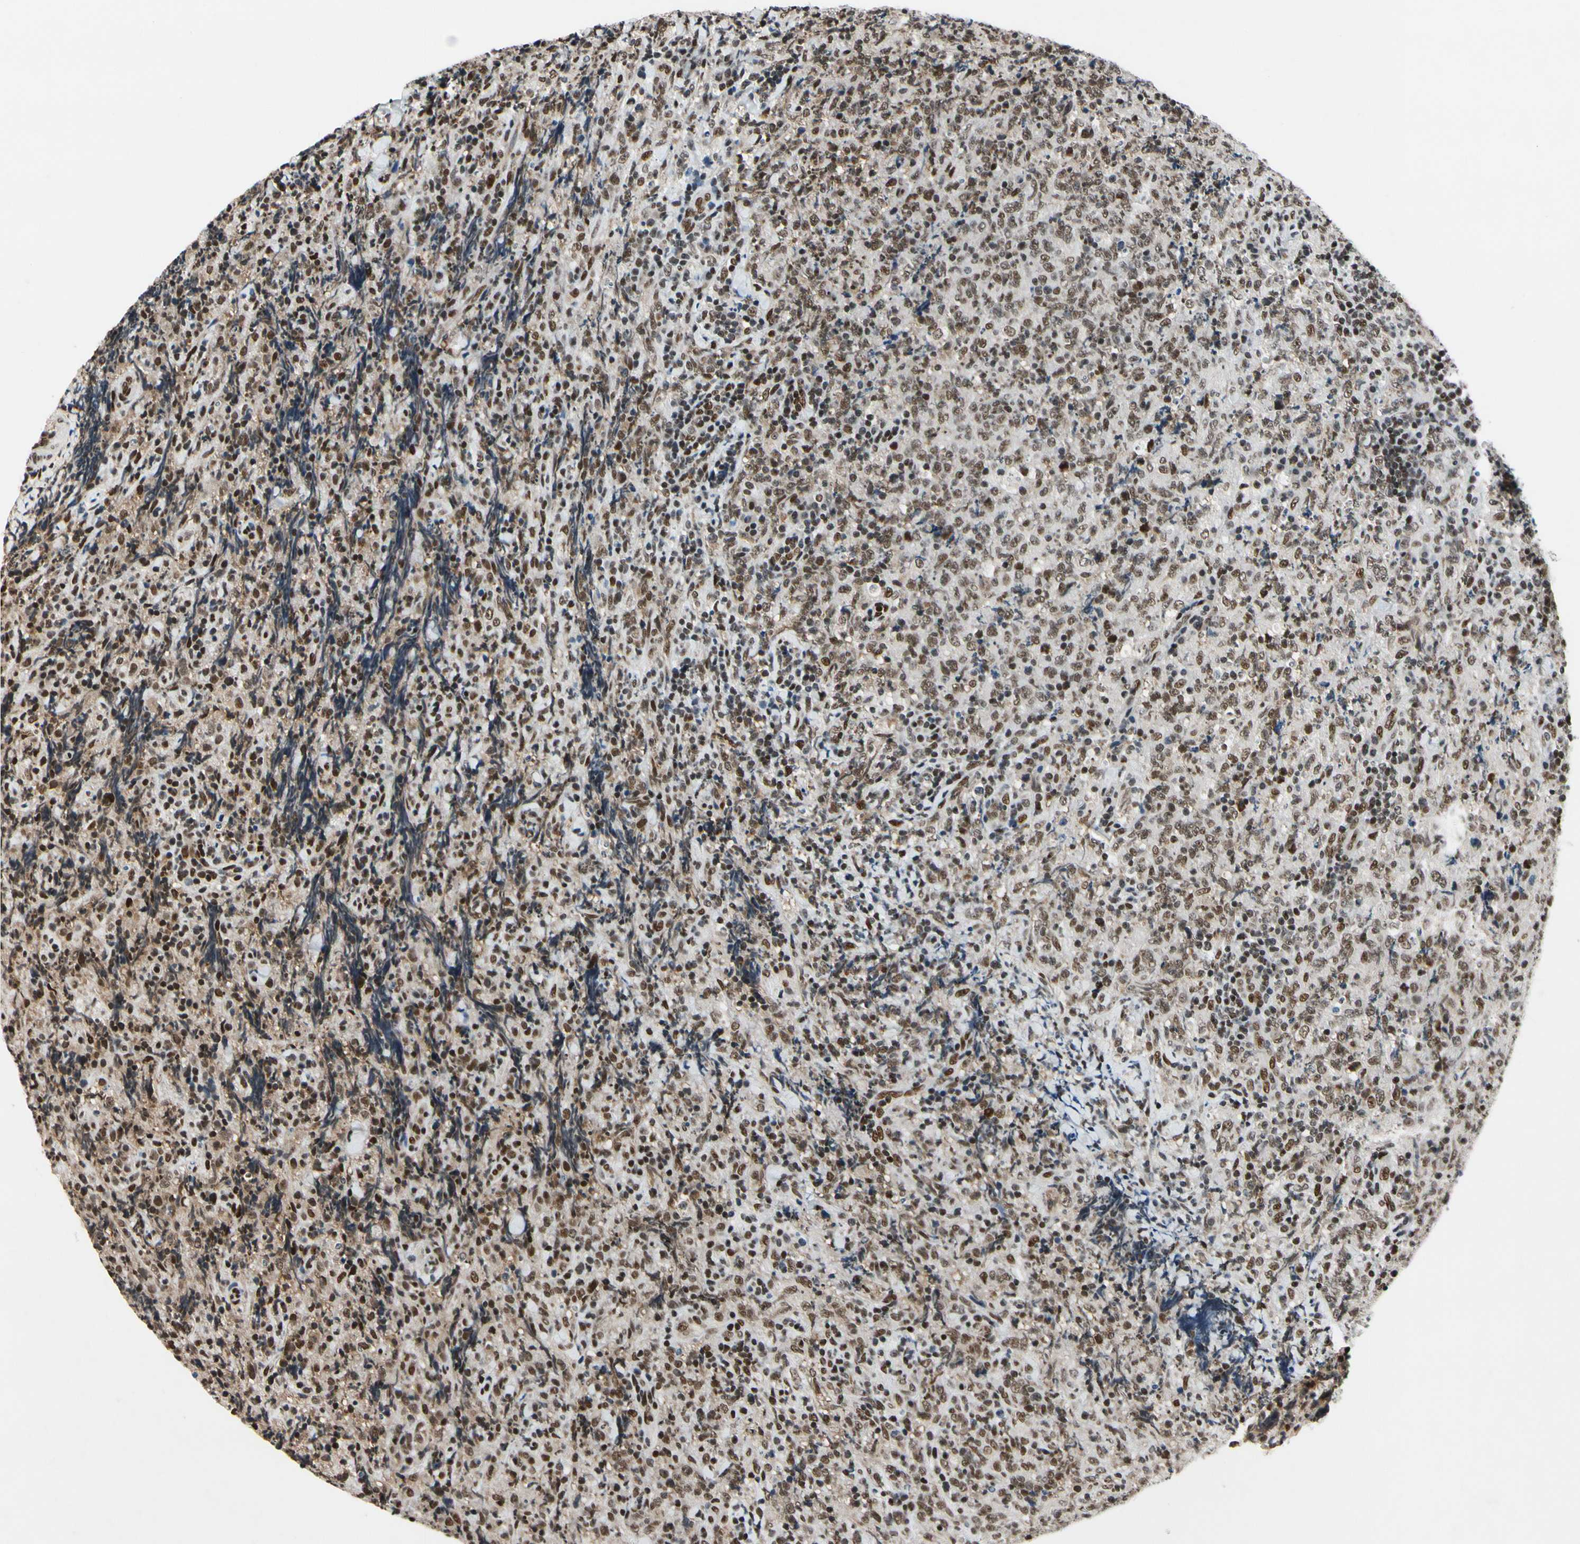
{"staining": {"intensity": "strong", "quantity": ">75%", "location": "nuclear"}, "tissue": "lymphoma", "cell_type": "Tumor cells", "image_type": "cancer", "snomed": [{"axis": "morphology", "description": "Malignant lymphoma, non-Hodgkin's type, High grade"}, {"axis": "topography", "description": "Tonsil"}], "caption": "About >75% of tumor cells in human lymphoma display strong nuclear protein expression as visualized by brown immunohistochemical staining.", "gene": "RECQL", "patient": {"sex": "female", "age": 36}}